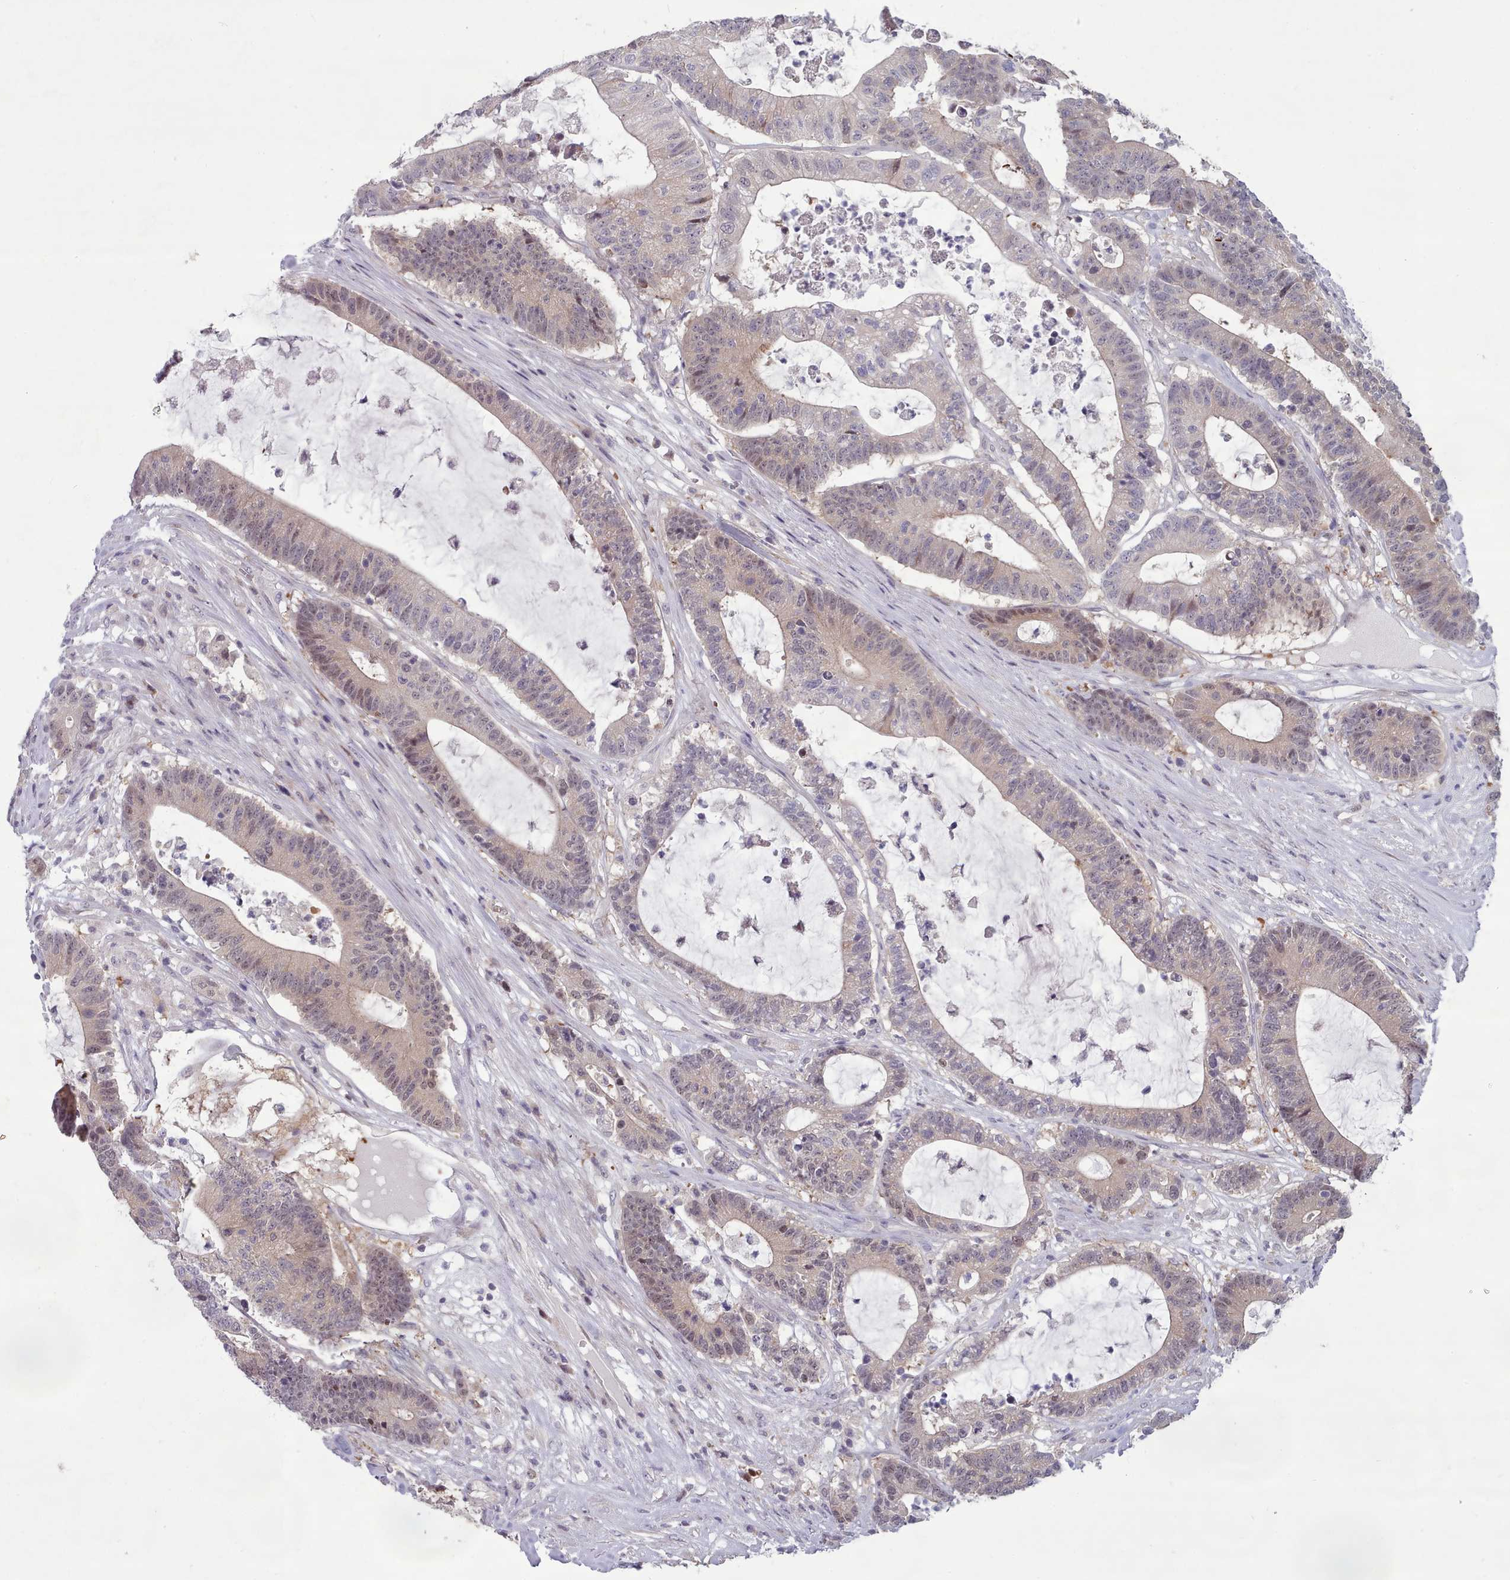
{"staining": {"intensity": "negative", "quantity": "none", "location": "none"}, "tissue": "colorectal cancer", "cell_type": "Tumor cells", "image_type": "cancer", "snomed": [{"axis": "morphology", "description": "Adenocarcinoma, NOS"}, {"axis": "topography", "description": "Colon"}], "caption": "High magnification brightfield microscopy of colorectal cancer stained with DAB (3,3'-diaminobenzidine) (brown) and counterstained with hematoxylin (blue): tumor cells show no significant positivity. (DAB (3,3'-diaminobenzidine) IHC, high magnification).", "gene": "CLNS1A", "patient": {"sex": "female", "age": 84}}